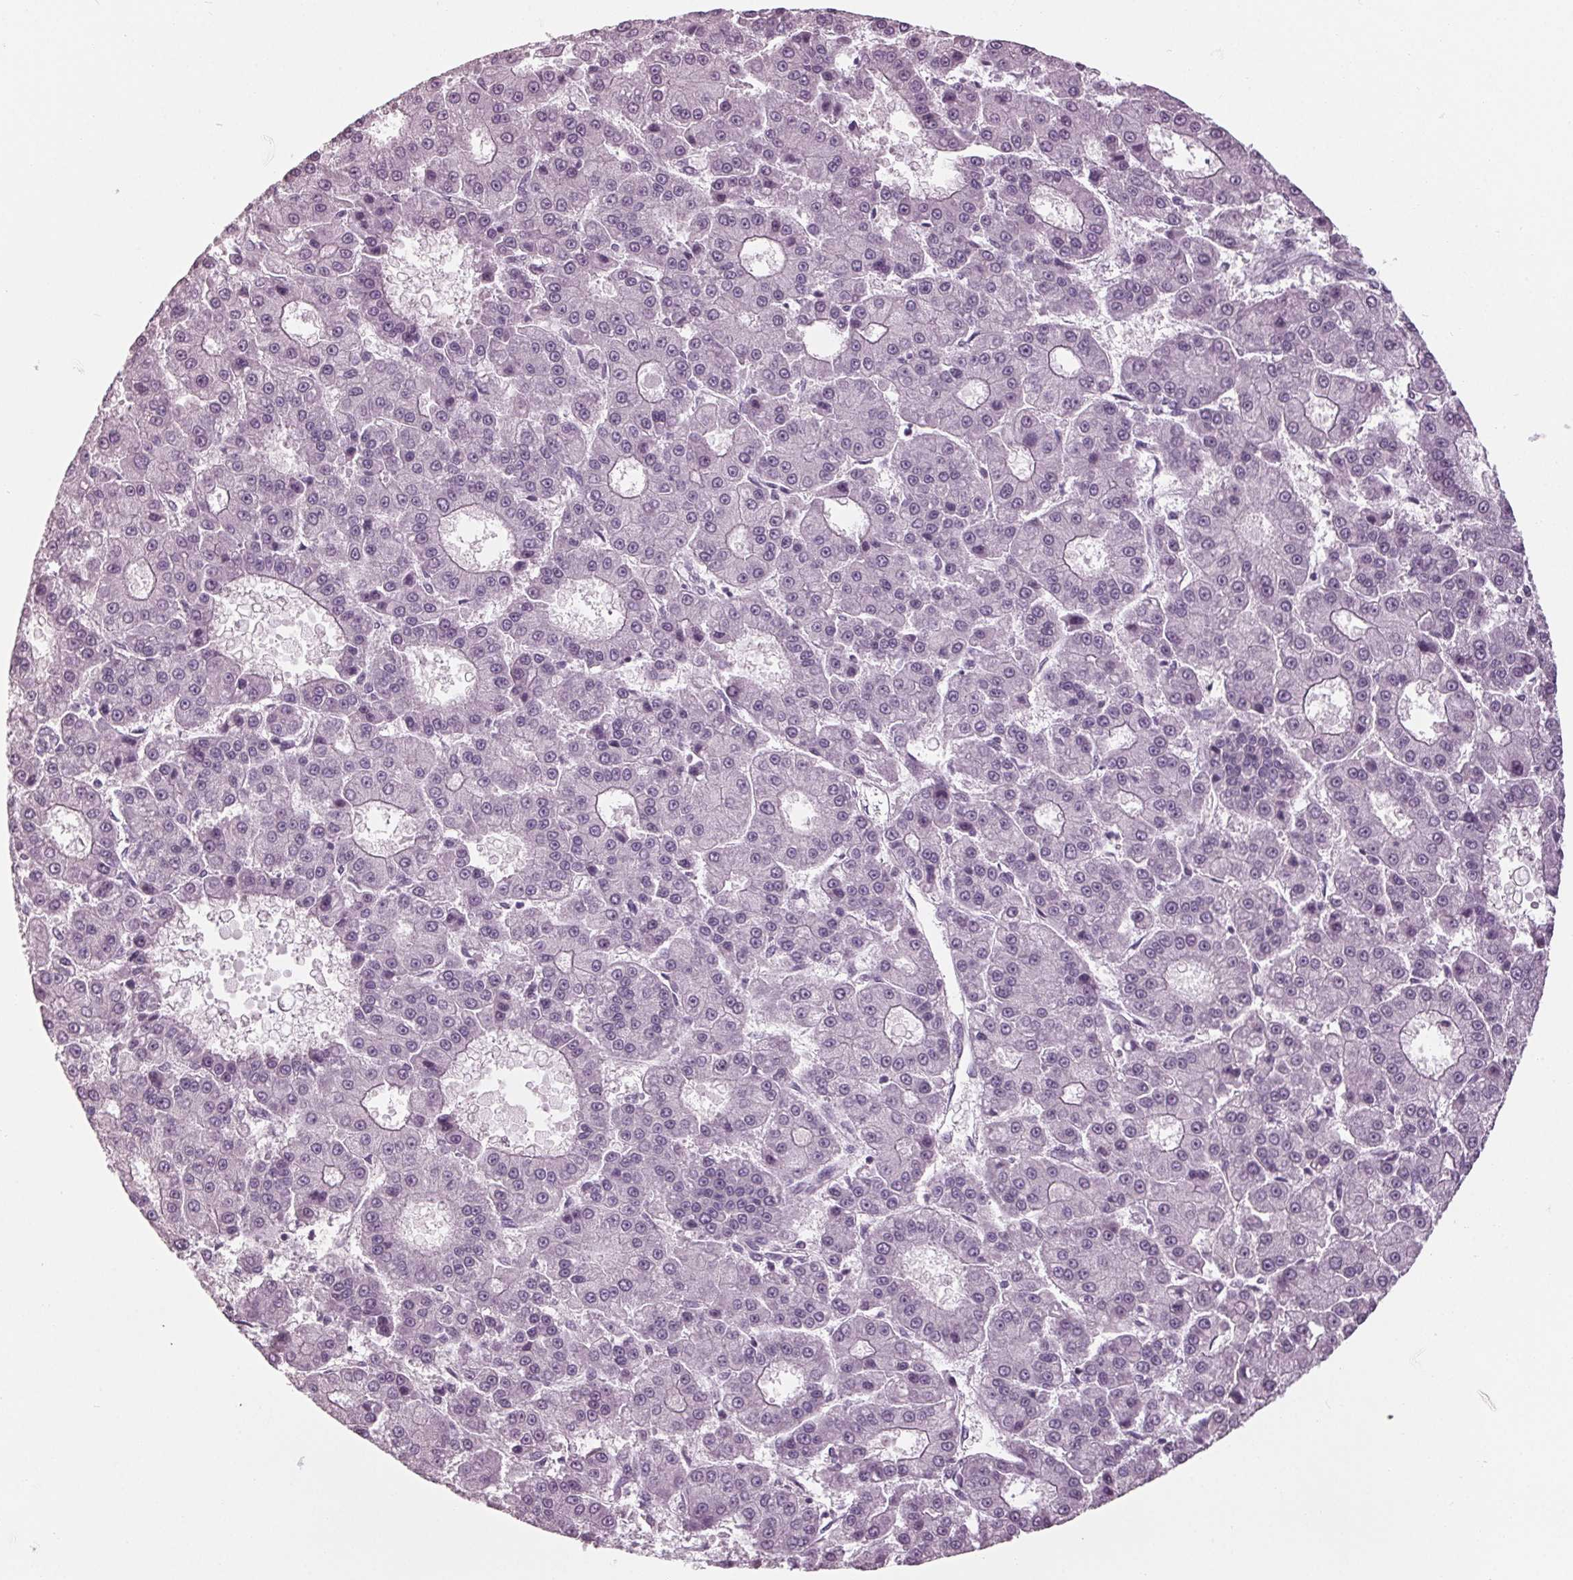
{"staining": {"intensity": "negative", "quantity": "none", "location": "none"}, "tissue": "liver cancer", "cell_type": "Tumor cells", "image_type": "cancer", "snomed": [{"axis": "morphology", "description": "Carcinoma, Hepatocellular, NOS"}, {"axis": "topography", "description": "Liver"}], "caption": "Immunohistochemistry of liver cancer displays no expression in tumor cells.", "gene": "TNNC2", "patient": {"sex": "male", "age": 70}}